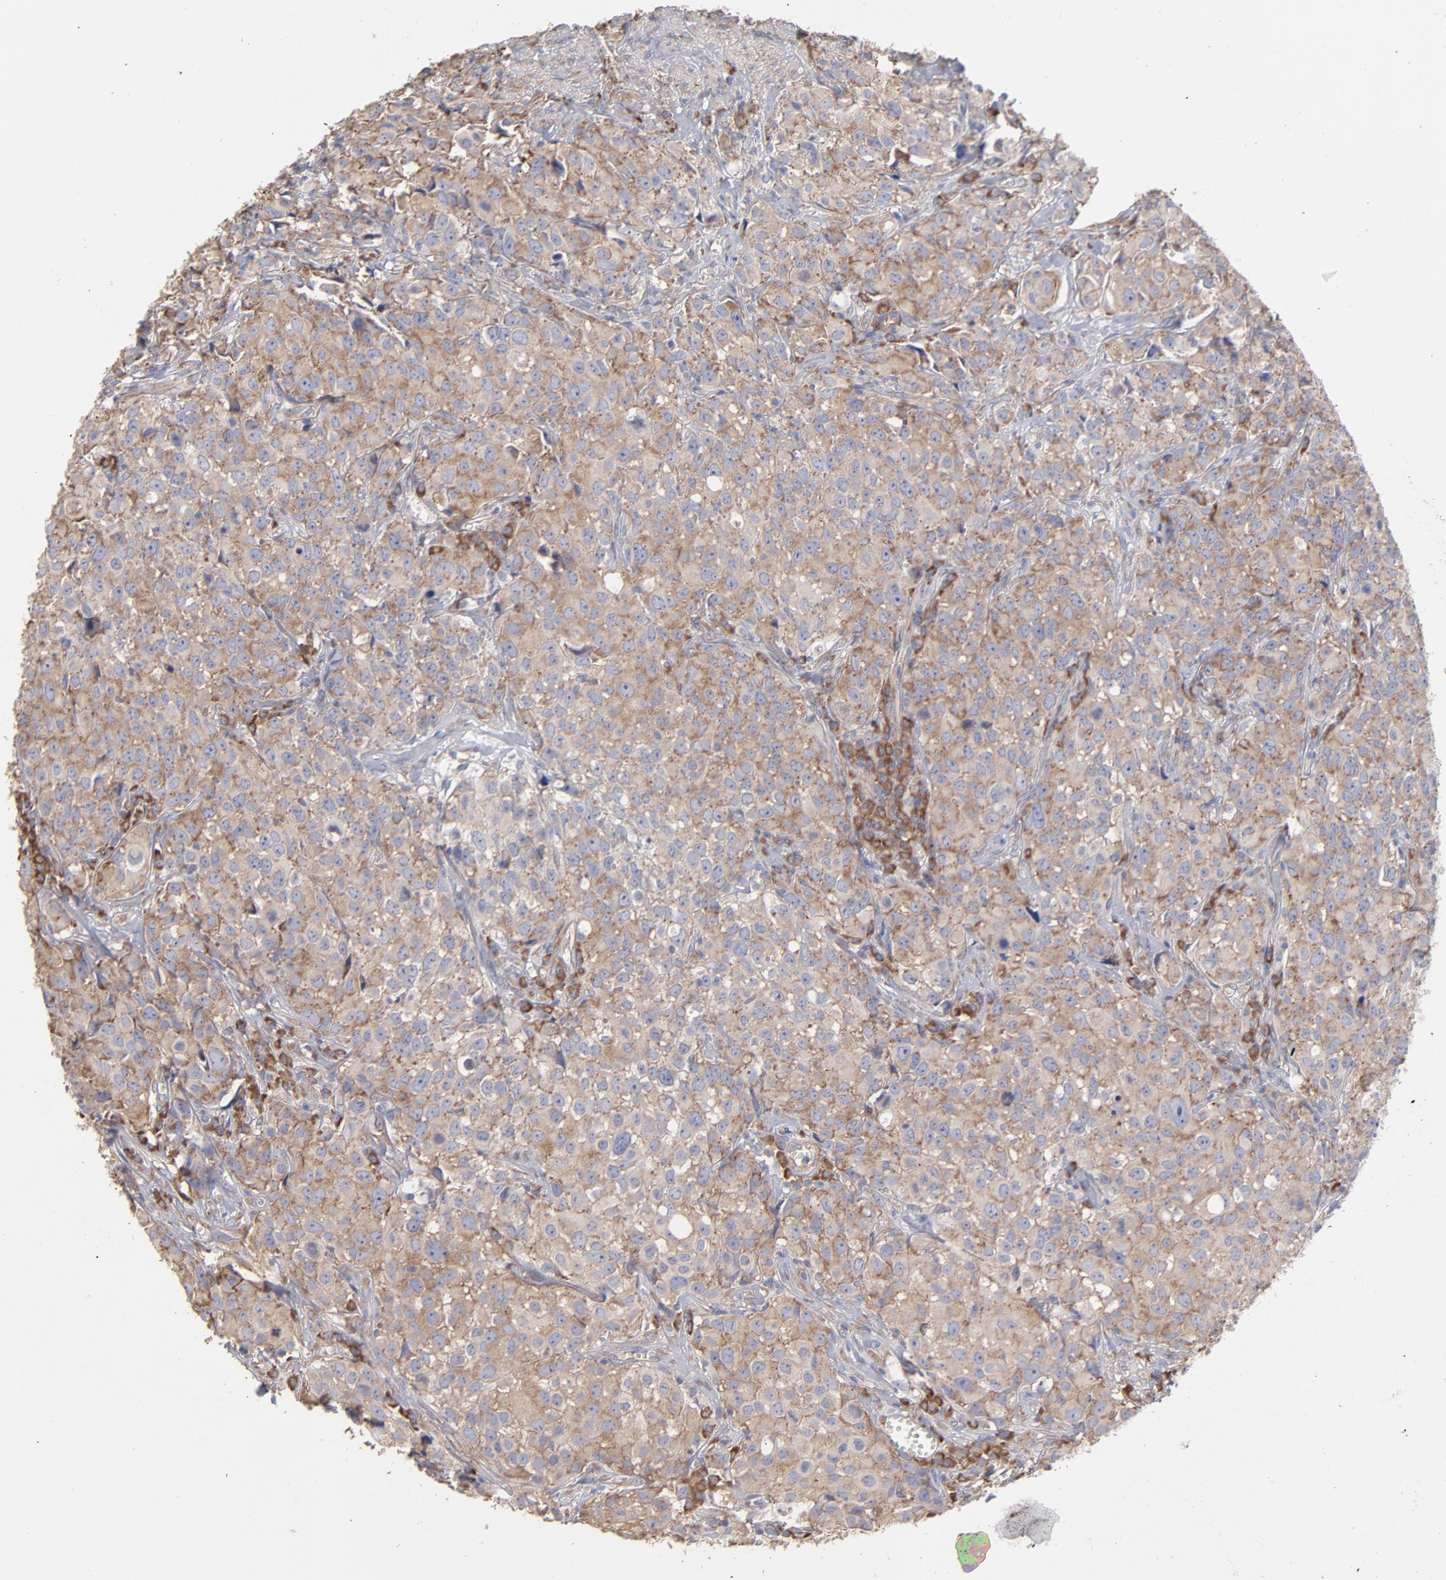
{"staining": {"intensity": "weak", "quantity": ">75%", "location": "cytoplasmic/membranous"}, "tissue": "urothelial cancer", "cell_type": "Tumor cells", "image_type": "cancer", "snomed": [{"axis": "morphology", "description": "Urothelial carcinoma, High grade"}, {"axis": "topography", "description": "Urinary bladder"}], "caption": "Urothelial cancer stained for a protein (brown) demonstrates weak cytoplasmic/membranous positive staining in about >75% of tumor cells.", "gene": "RPL3", "patient": {"sex": "female", "age": 75}}